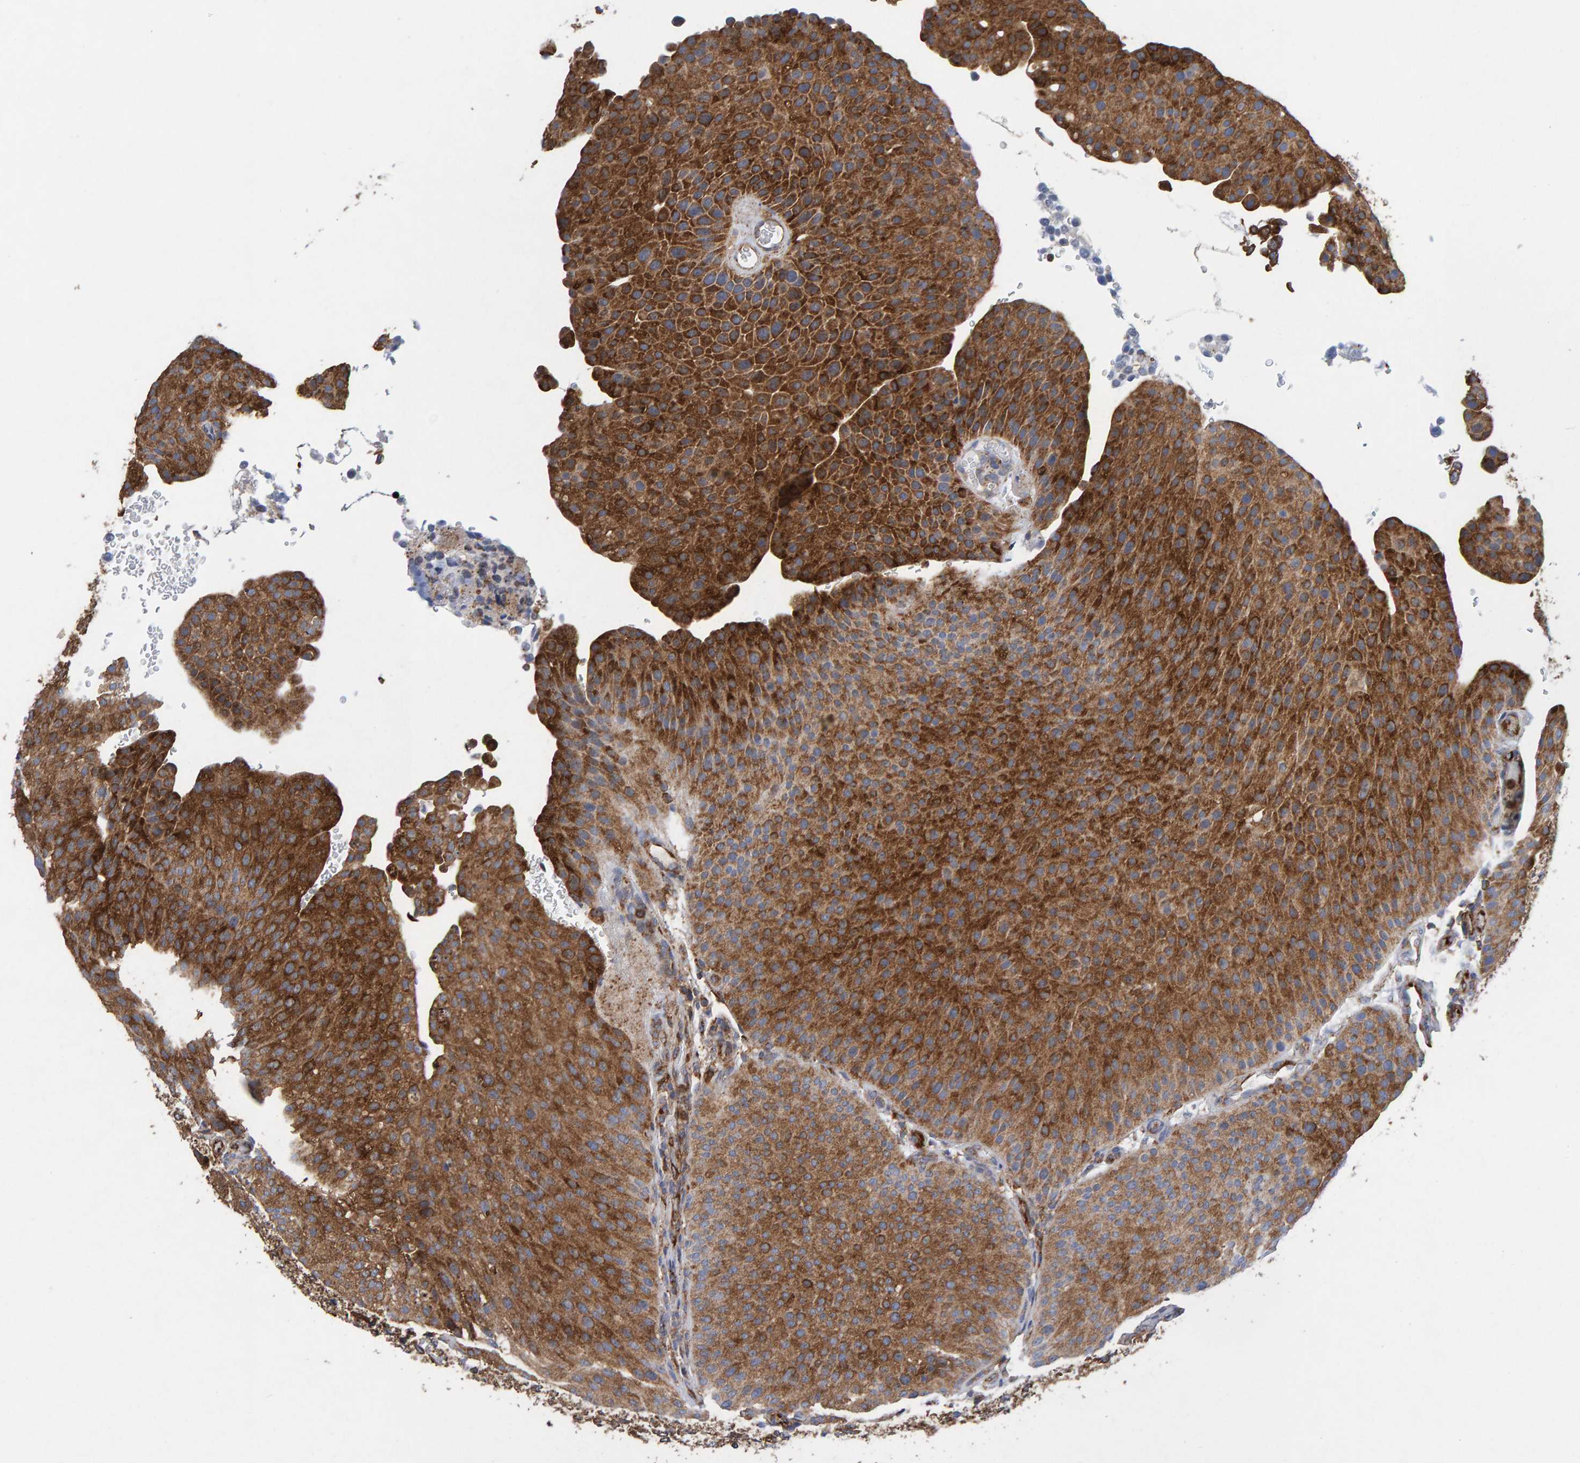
{"staining": {"intensity": "strong", "quantity": ">75%", "location": "cytoplasmic/membranous"}, "tissue": "urothelial cancer", "cell_type": "Tumor cells", "image_type": "cancer", "snomed": [{"axis": "morphology", "description": "Urothelial carcinoma, Low grade"}, {"axis": "topography", "description": "Smooth muscle"}, {"axis": "topography", "description": "Urinary bladder"}], "caption": "The image demonstrates immunohistochemical staining of urothelial carcinoma (low-grade). There is strong cytoplasmic/membranous positivity is identified in approximately >75% of tumor cells. Immunohistochemistry stains the protein of interest in brown and the nuclei are stained blue.", "gene": "MVP", "patient": {"sex": "male", "age": 60}}